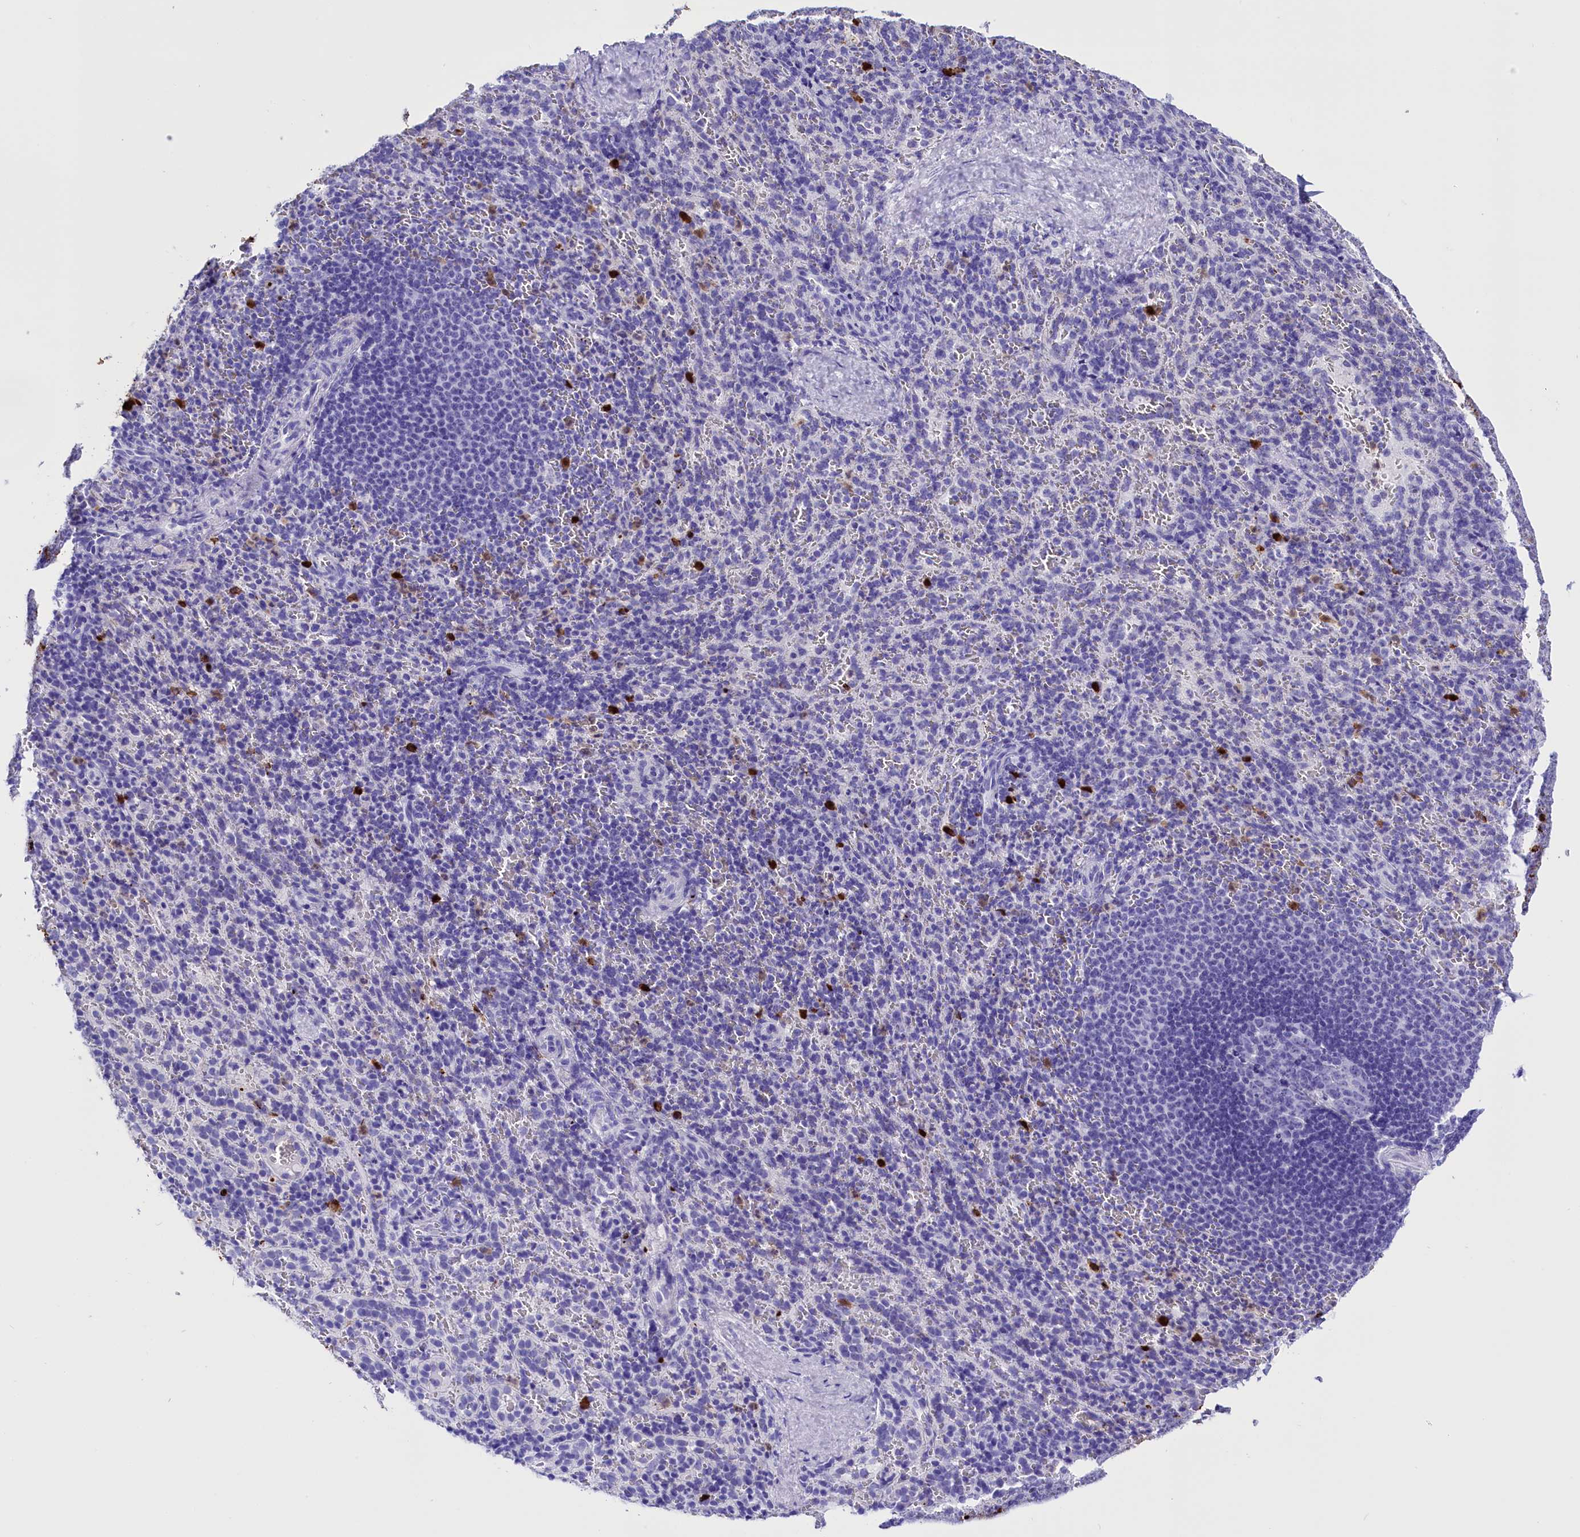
{"staining": {"intensity": "strong", "quantity": "<25%", "location": "cytoplasmic/membranous"}, "tissue": "spleen", "cell_type": "Cells in red pulp", "image_type": "normal", "snomed": [{"axis": "morphology", "description": "Normal tissue, NOS"}, {"axis": "topography", "description": "Spleen"}], "caption": "Immunohistochemical staining of unremarkable human spleen displays <25% levels of strong cytoplasmic/membranous protein expression in approximately <25% of cells in red pulp. The protein of interest is stained brown, and the nuclei are stained in blue (DAB IHC with brightfield microscopy, high magnification).", "gene": "CLC", "patient": {"sex": "female", "age": 21}}